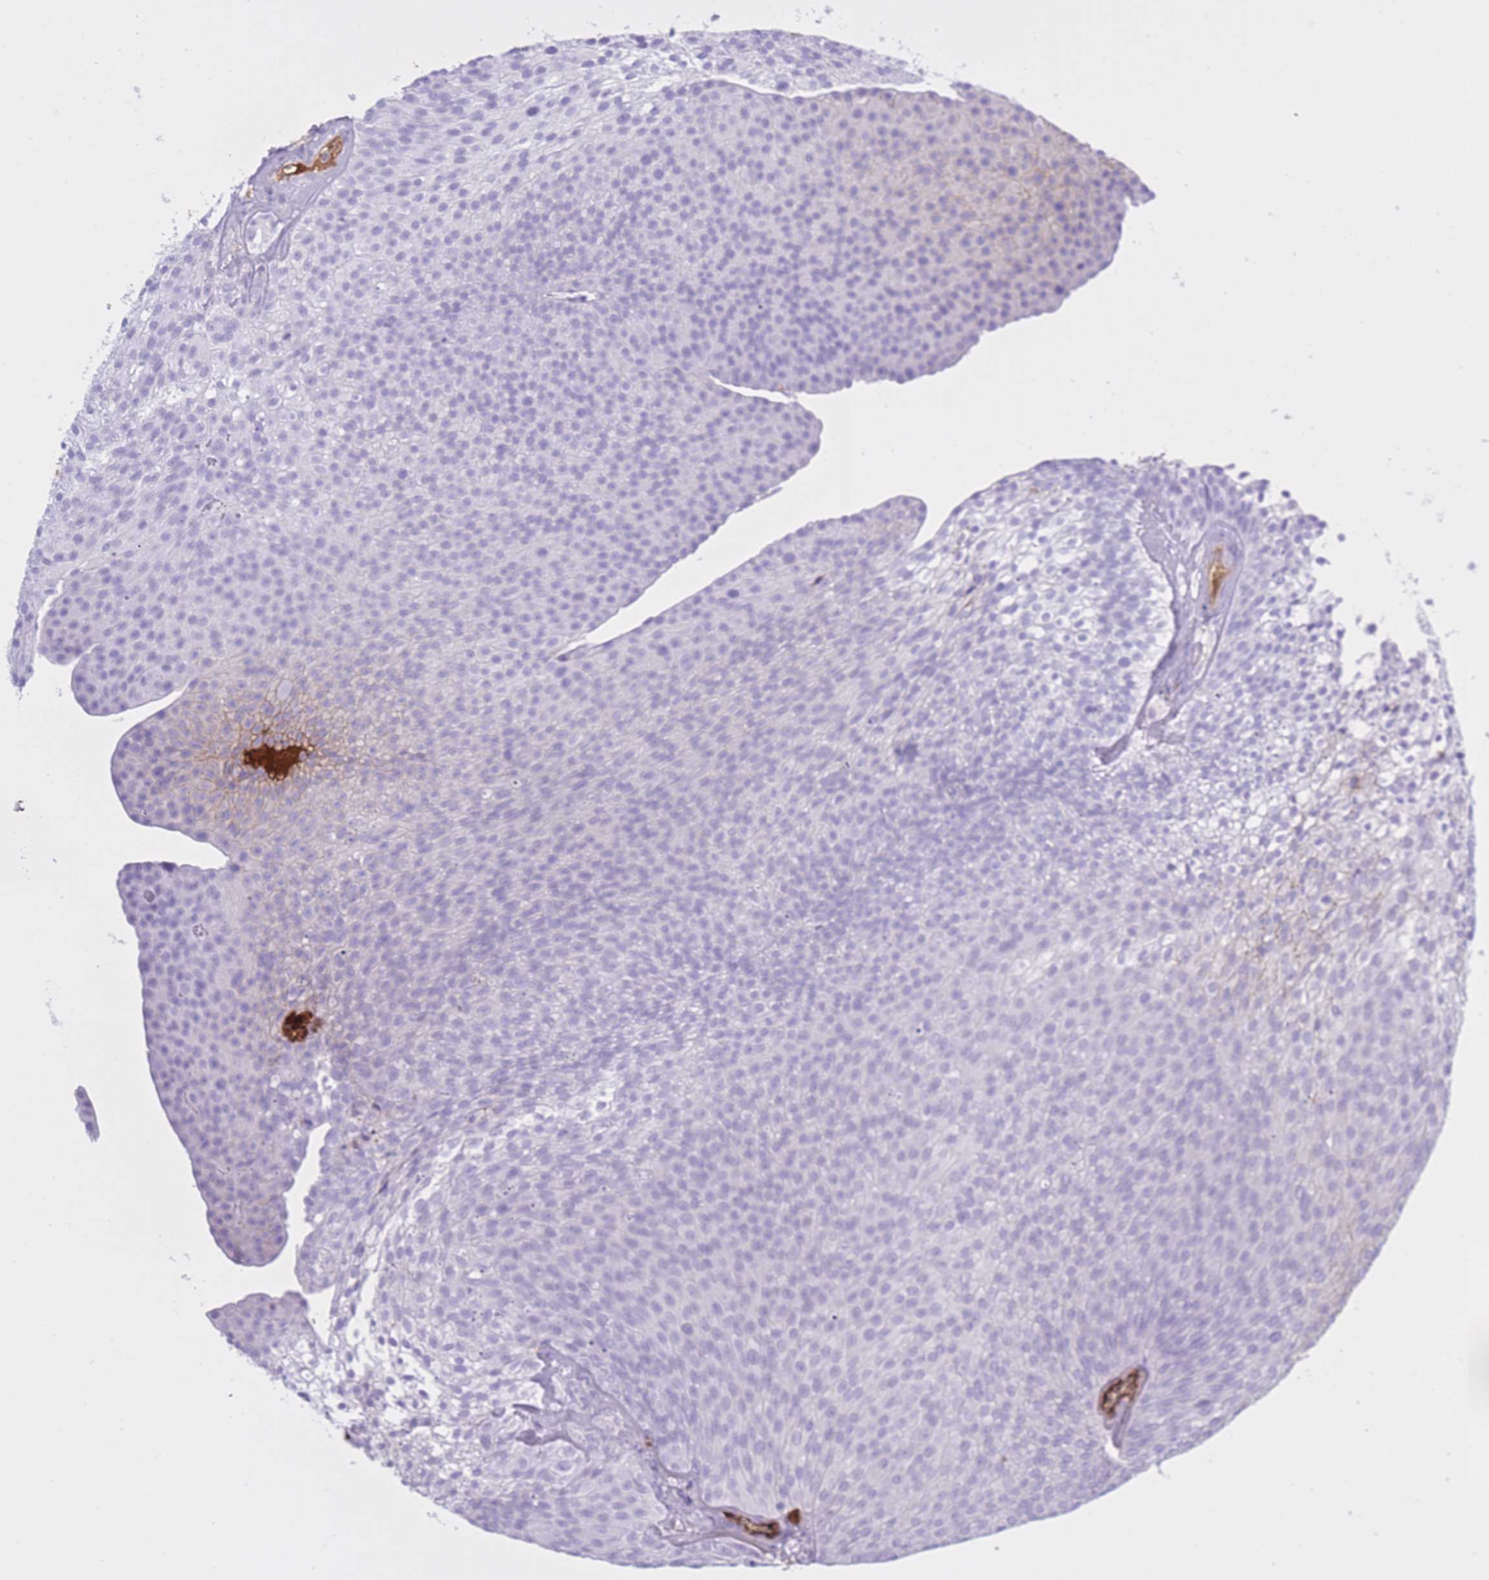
{"staining": {"intensity": "negative", "quantity": "none", "location": "none"}, "tissue": "urothelial cancer", "cell_type": "Tumor cells", "image_type": "cancer", "snomed": [{"axis": "morphology", "description": "Urothelial carcinoma, Low grade"}, {"axis": "topography", "description": "Urinary bladder"}], "caption": "DAB (3,3'-diaminobenzidine) immunohistochemical staining of human urothelial carcinoma (low-grade) reveals no significant expression in tumor cells. Brightfield microscopy of immunohistochemistry (IHC) stained with DAB (brown) and hematoxylin (blue), captured at high magnification.", "gene": "AP3S2", "patient": {"sex": "male", "age": 91}}